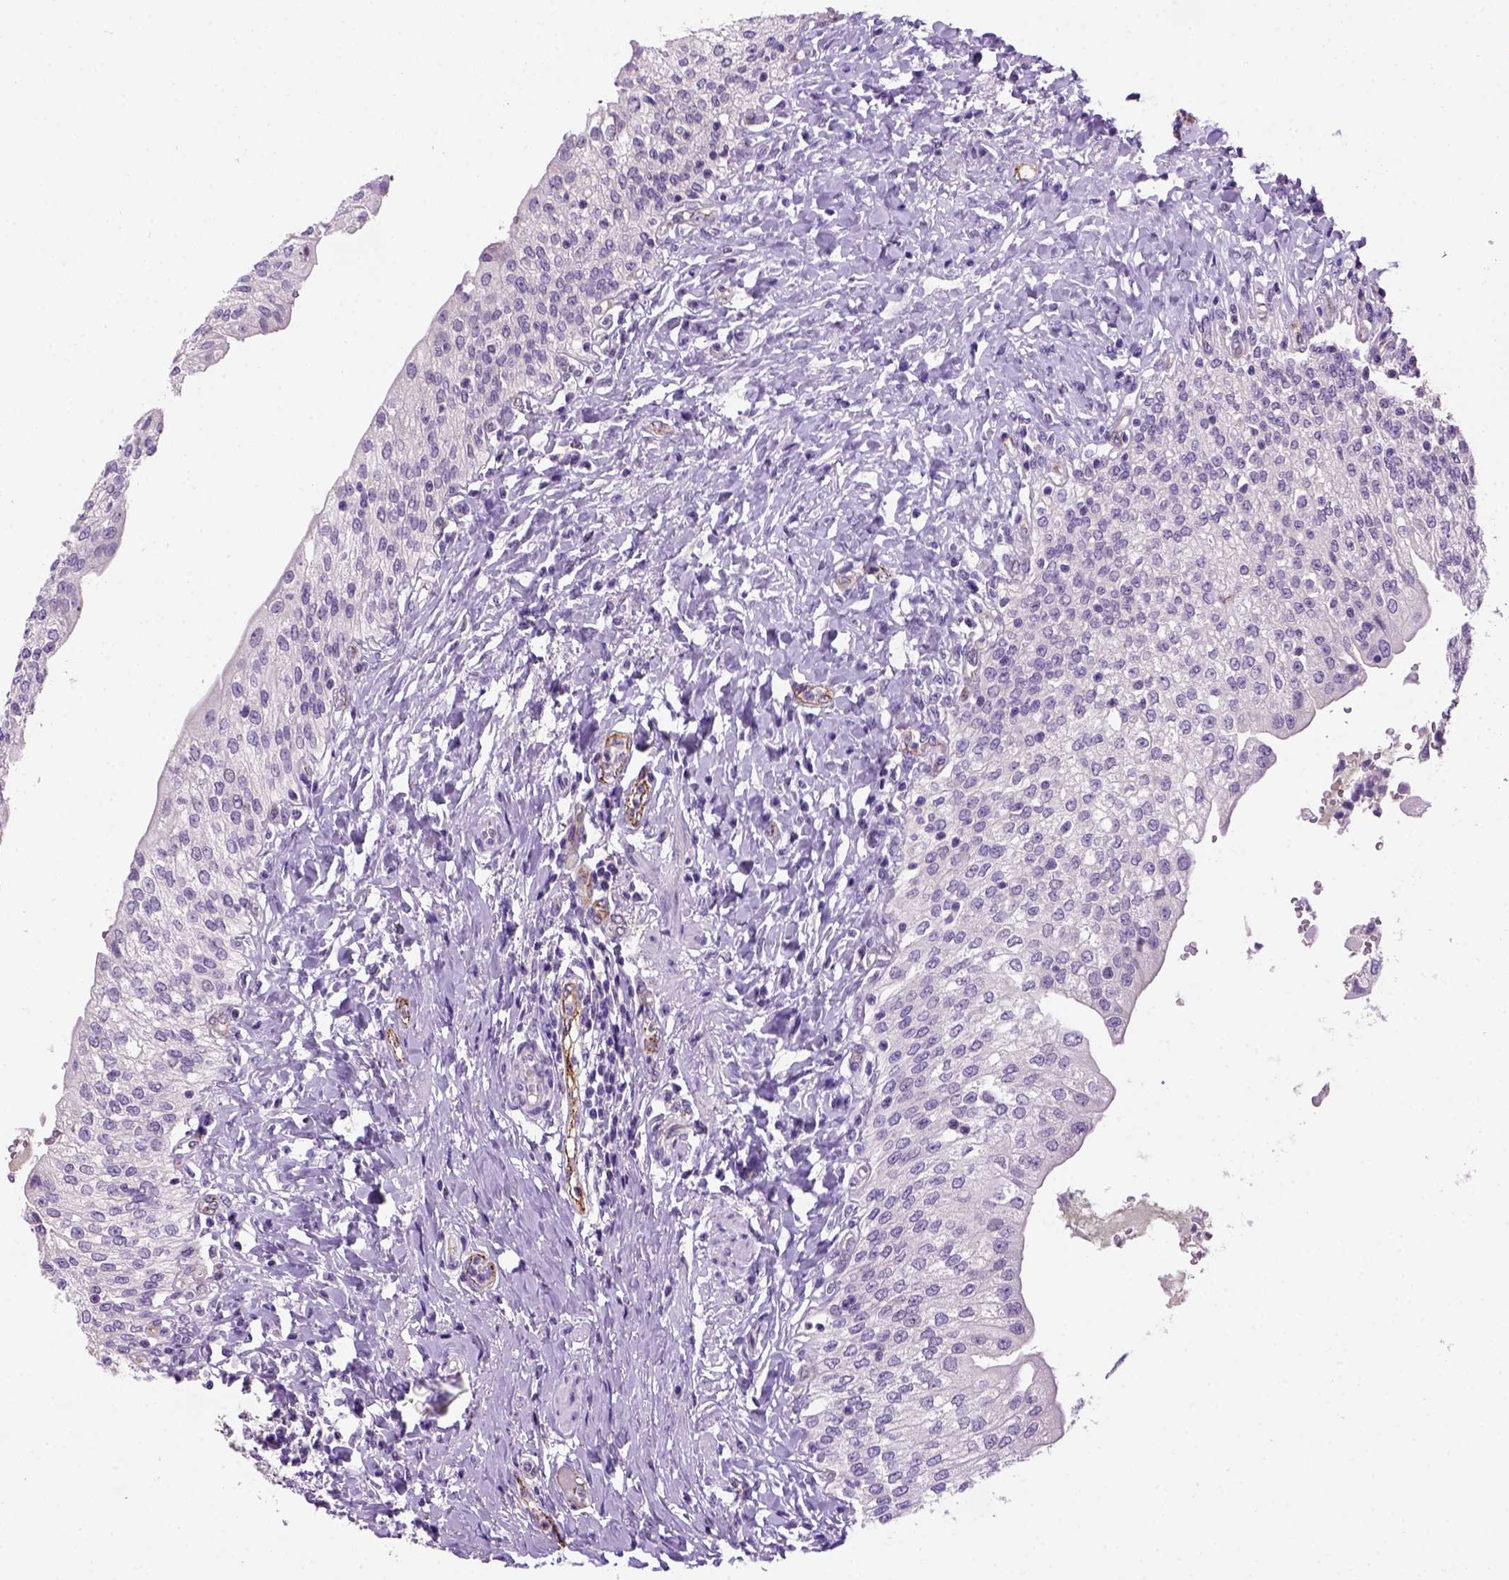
{"staining": {"intensity": "negative", "quantity": "none", "location": "none"}, "tissue": "urinary bladder", "cell_type": "Urothelial cells", "image_type": "normal", "snomed": [{"axis": "morphology", "description": "Normal tissue, NOS"}, {"axis": "morphology", "description": "Inflammation, NOS"}, {"axis": "topography", "description": "Urinary bladder"}], "caption": "The image displays no staining of urothelial cells in normal urinary bladder. Nuclei are stained in blue.", "gene": "VWF", "patient": {"sex": "male", "age": 64}}